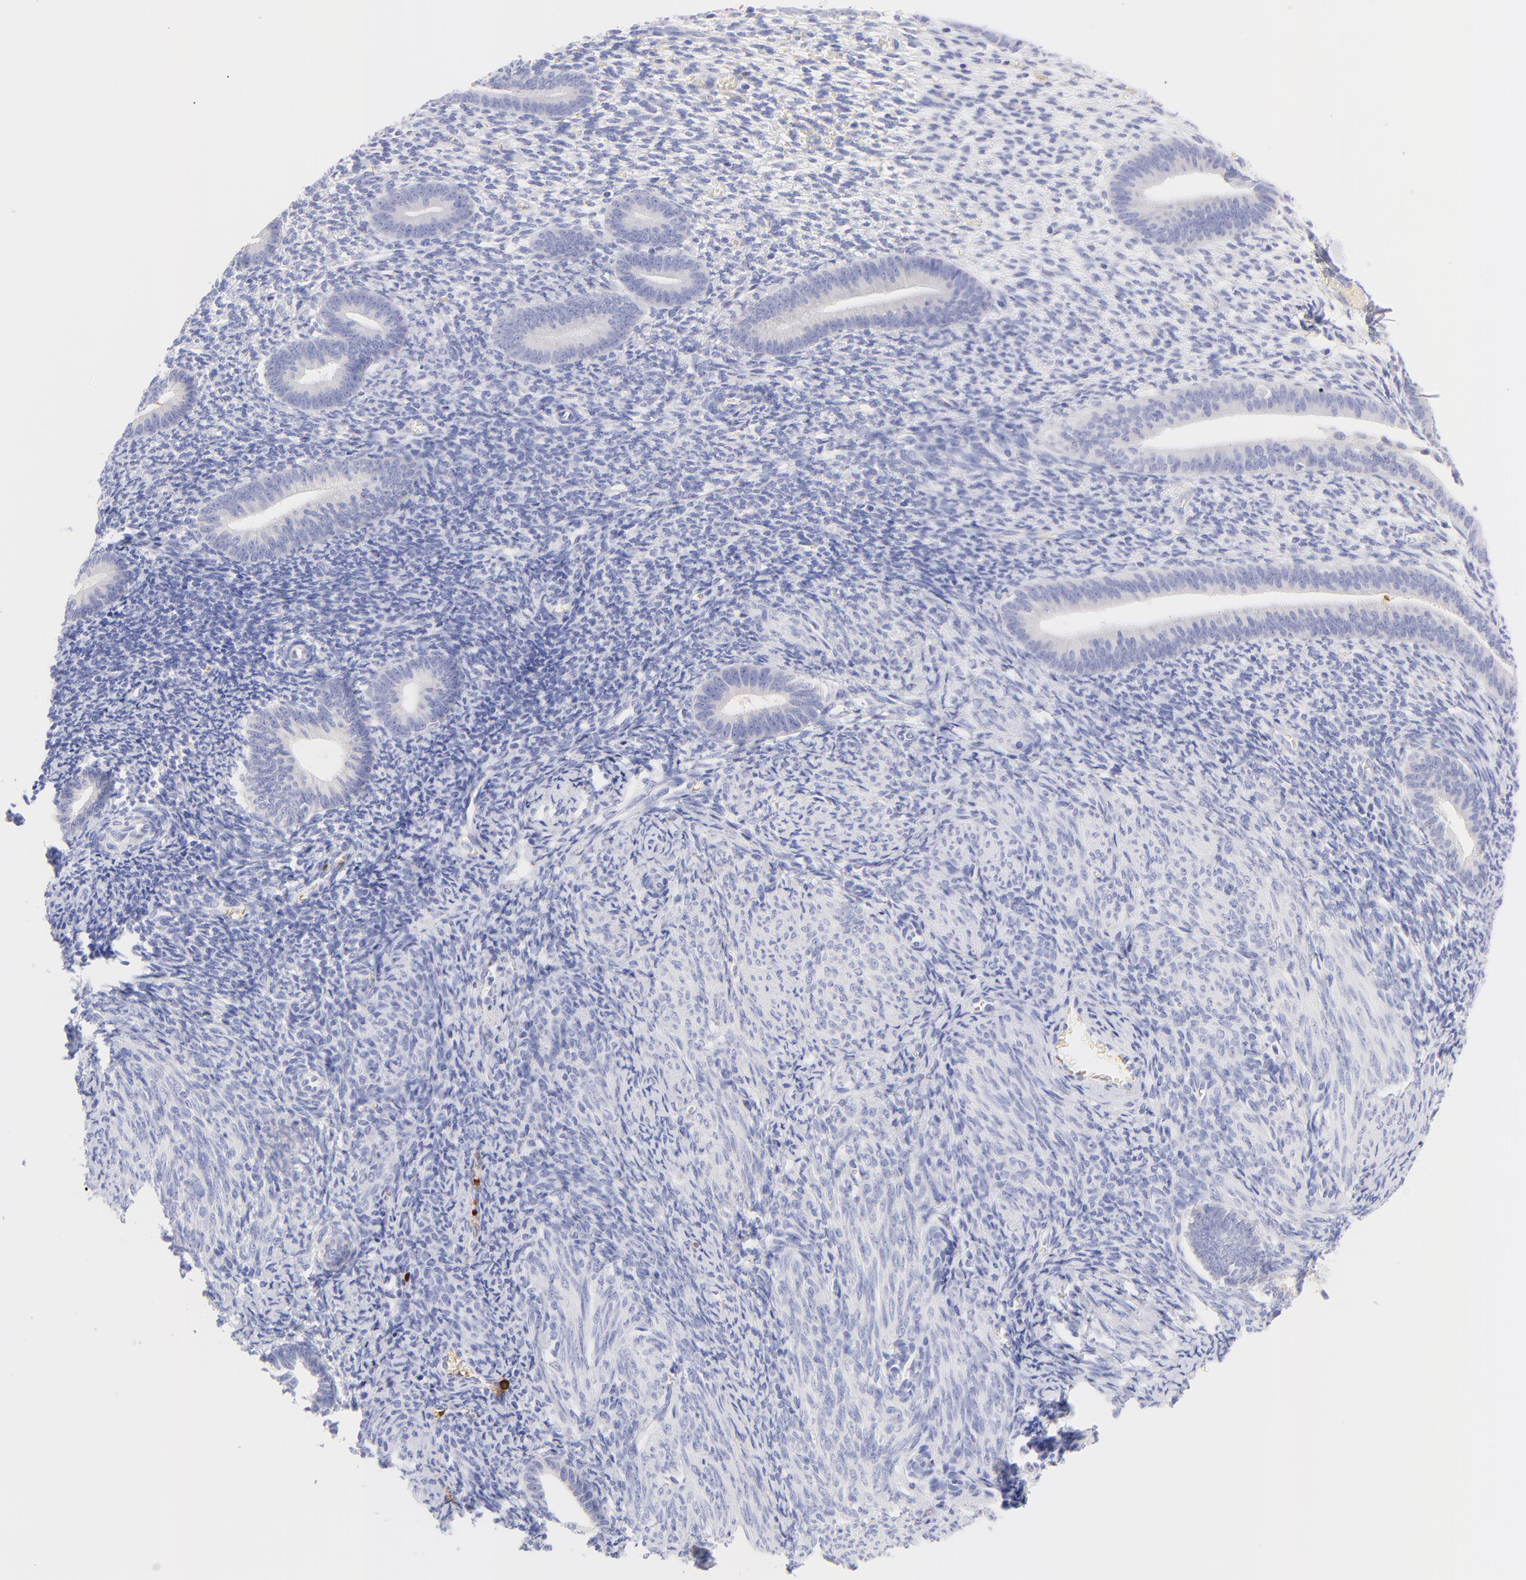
{"staining": {"intensity": "negative", "quantity": "none", "location": "none"}, "tissue": "endometrium", "cell_type": "Cells in endometrial stroma", "image_type": "normal", "snomed": [{"axis": "morphology", "description": "Normal tissue, NOS"}, {"axis": "topography", "description": "Endometrium"}], "caption": "Normal endometrium was stained to show a protein in brown. There is no significant positivity in cells in endometrial stroma. (Brightfield microscopy of DAB immunohistochemistry at high magnification).", "gene": "FRMPD3", "patient": {"sex": "female", "age": 57}}